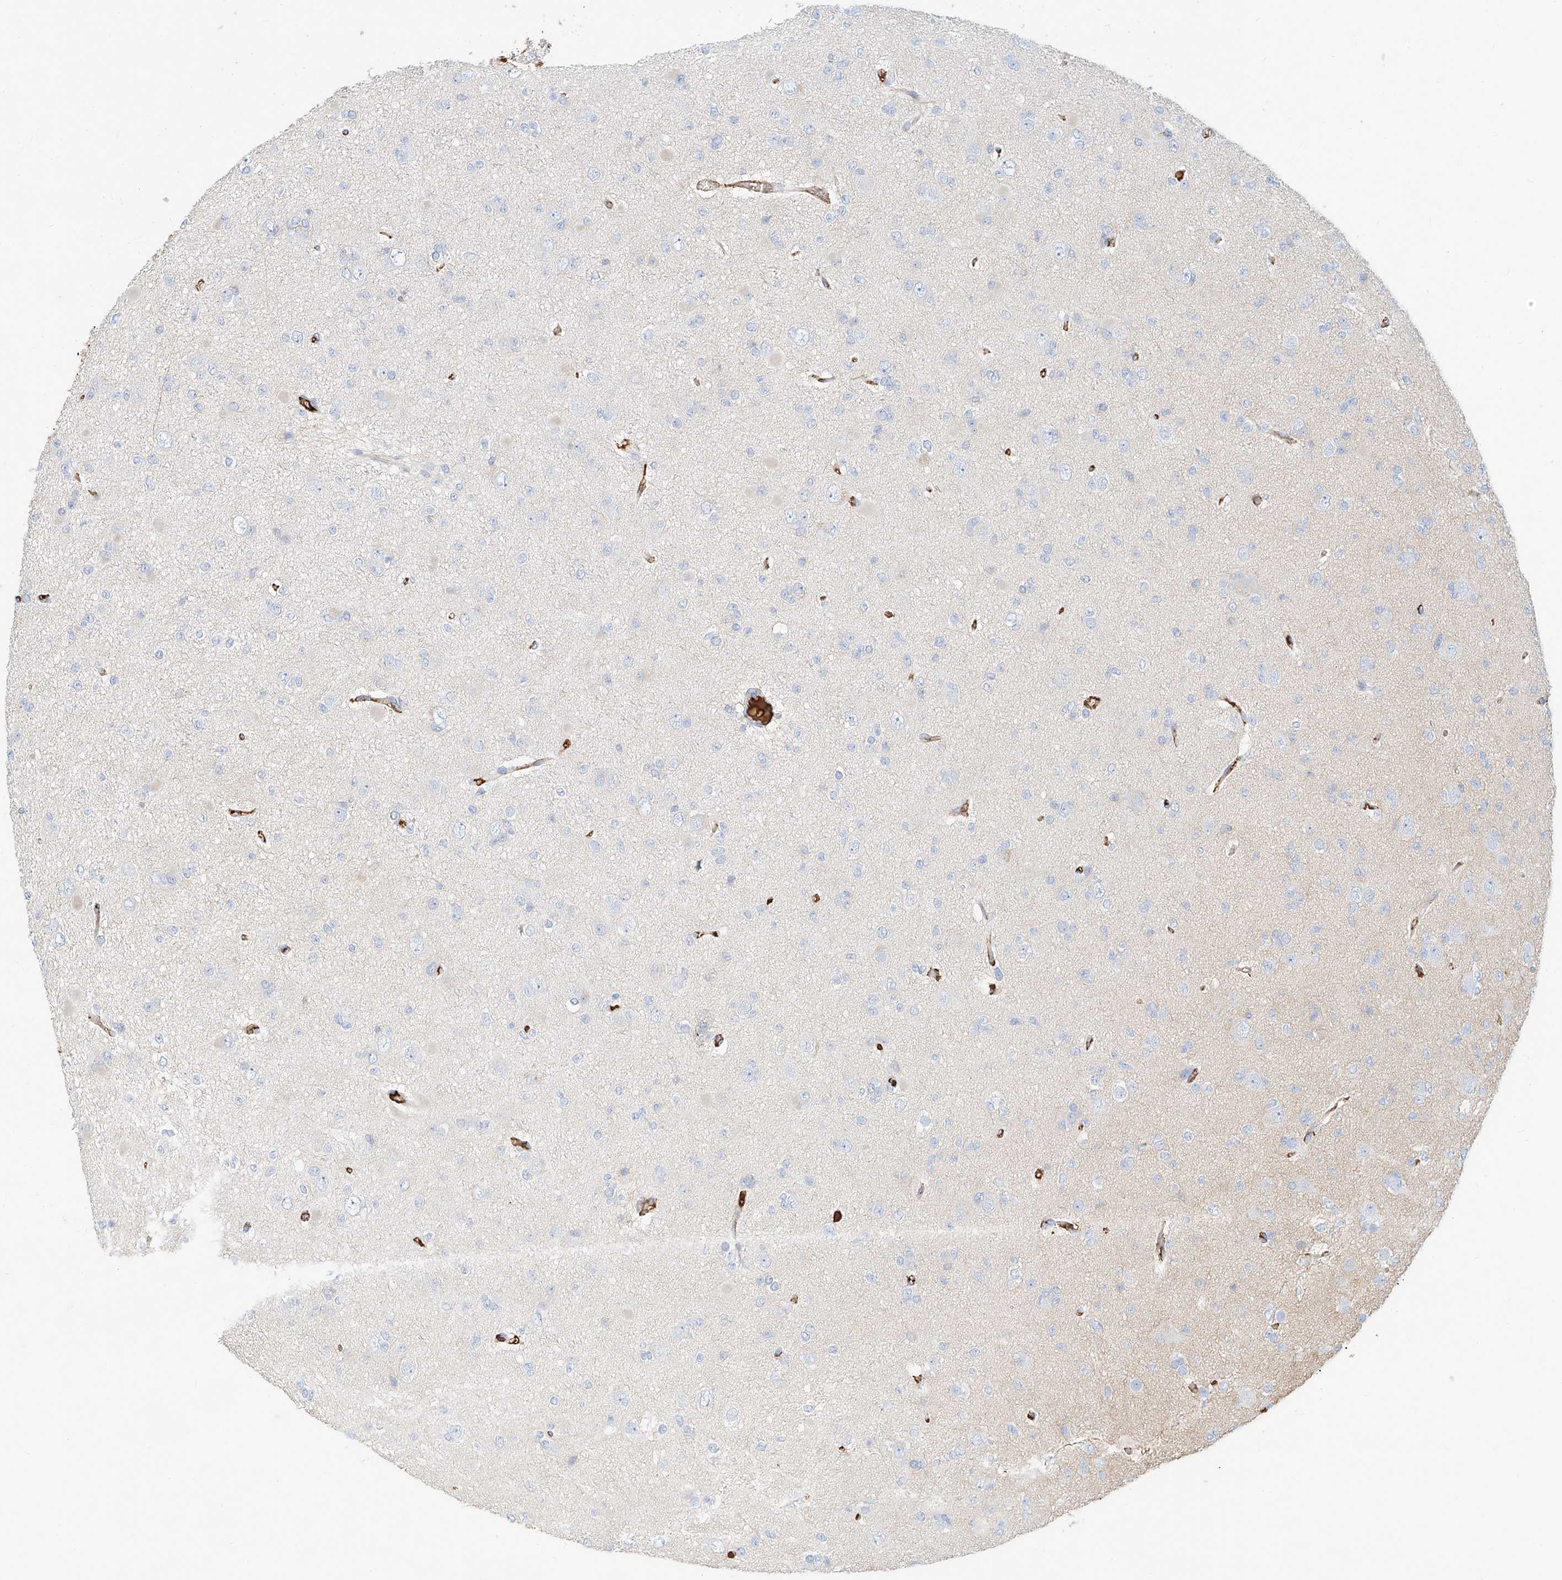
{"staining": {"intensity": "negative", "quantity": "none", "location": "none"}, "tissue": "glioma", "cell_type": "Tumor cells", "image_type": "cancer", "snomed": [{"axis": "morphology", "description": "Glioma, malignant, Low grade"}, {"axis": "topography", "description": "Brain"}], "caption": "A high-resolution image shows IHC staining of glioma, which reveals no significant staining in tumor cells. (Immunohistochemistry, brightfield microscopy, high magnification).", "gene": "ZFP30", "patient": {"sex": "female", "age": 22}}